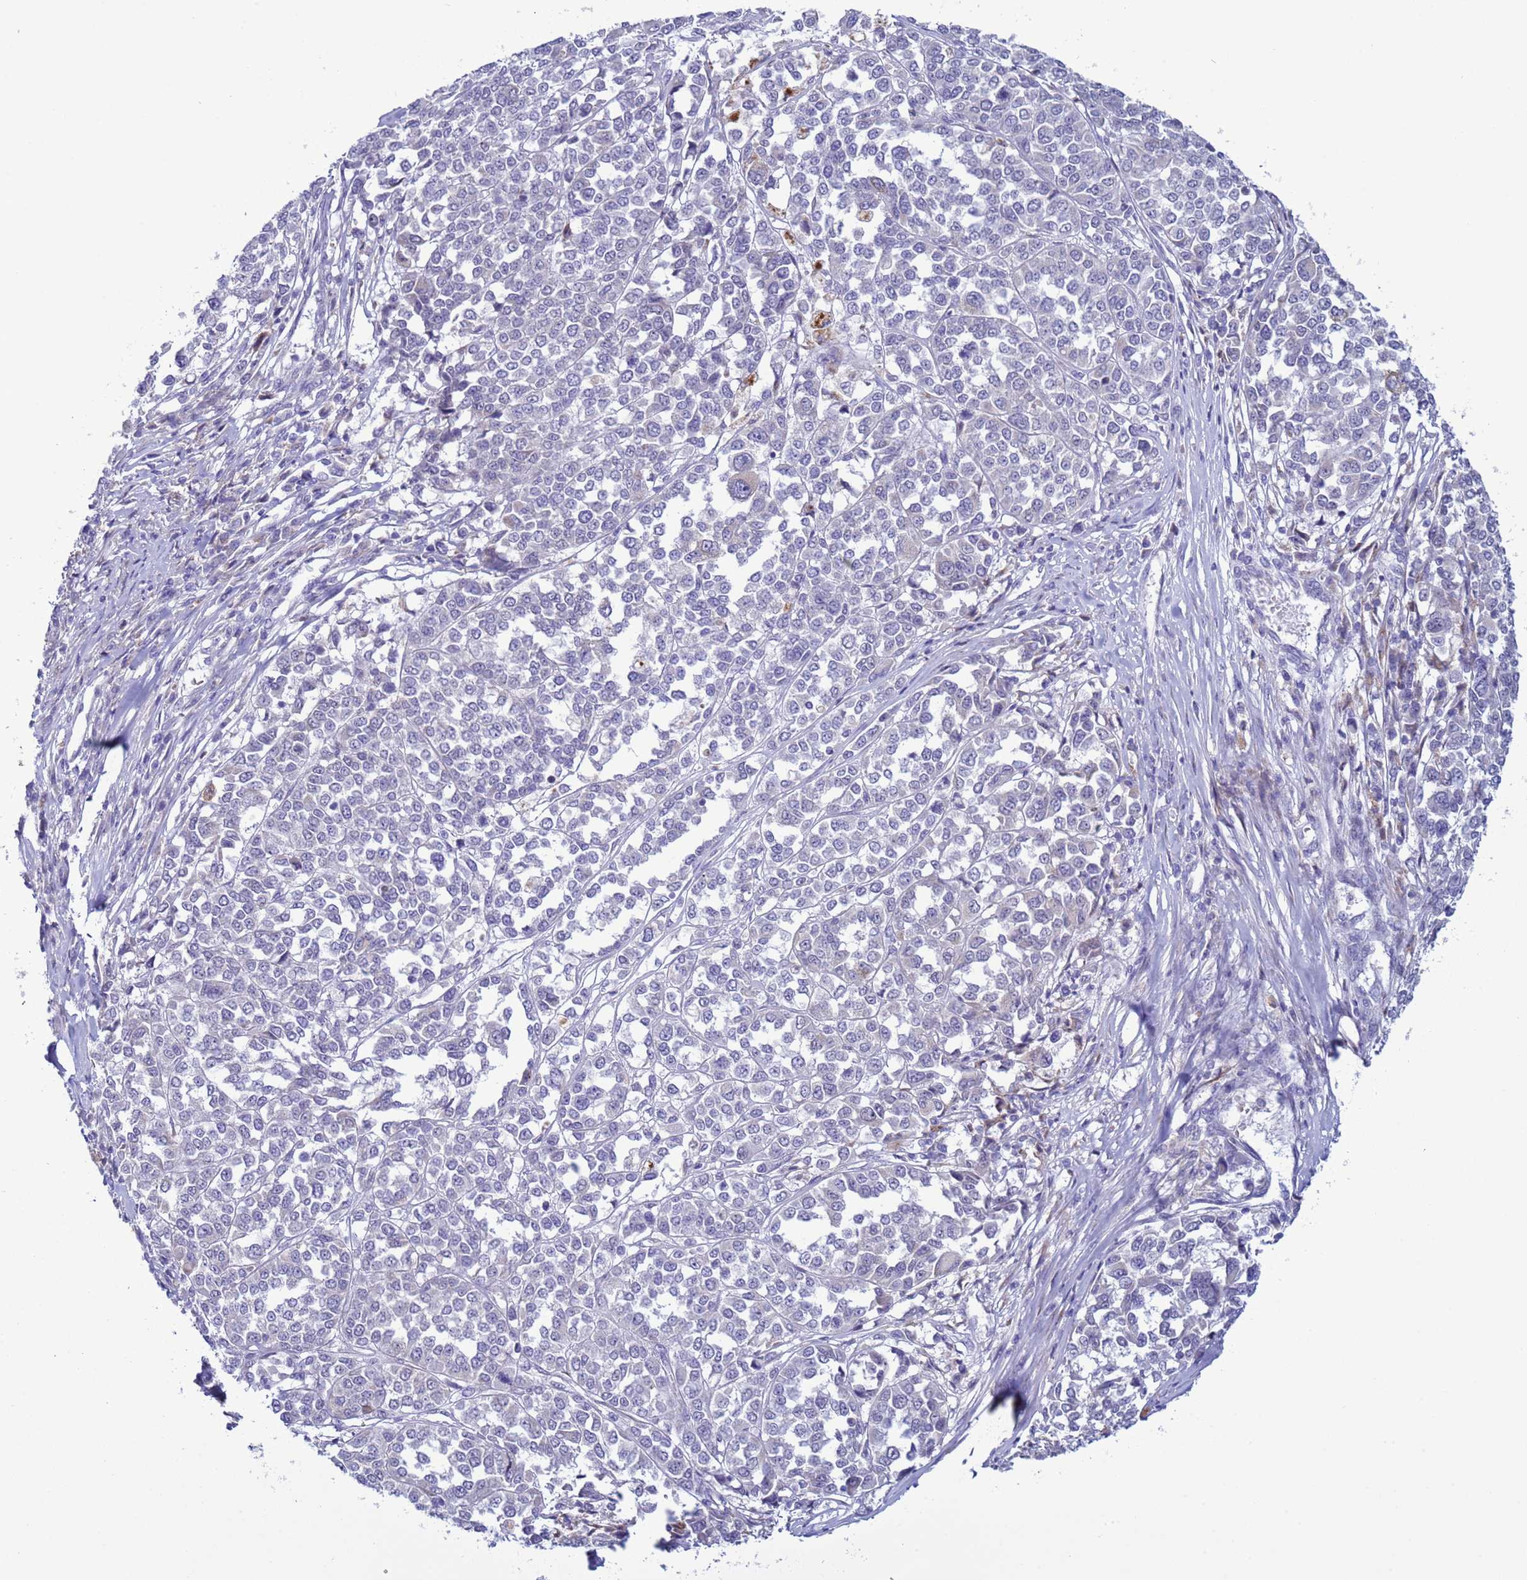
{"staining": {"intensity": "negative", "quantity": "none", "location": "none"}, "tissue": "melanoma", "cell_type": "Tumor cells", "image_type": "cancer", "snomed": [{"axis": "morphology", "description": "Malignant melanoma, Metastatic site"}, {"axis": "topography", "description": "Lymph node"}], "caption": "Tumor cells are negative for protein expression in human melanoma. (Immunohistochemistry (ihc), brightfield microscopy, high magnification).", "gene": "ABHD17B", "patient": {"sex": "male", "age": 44}}